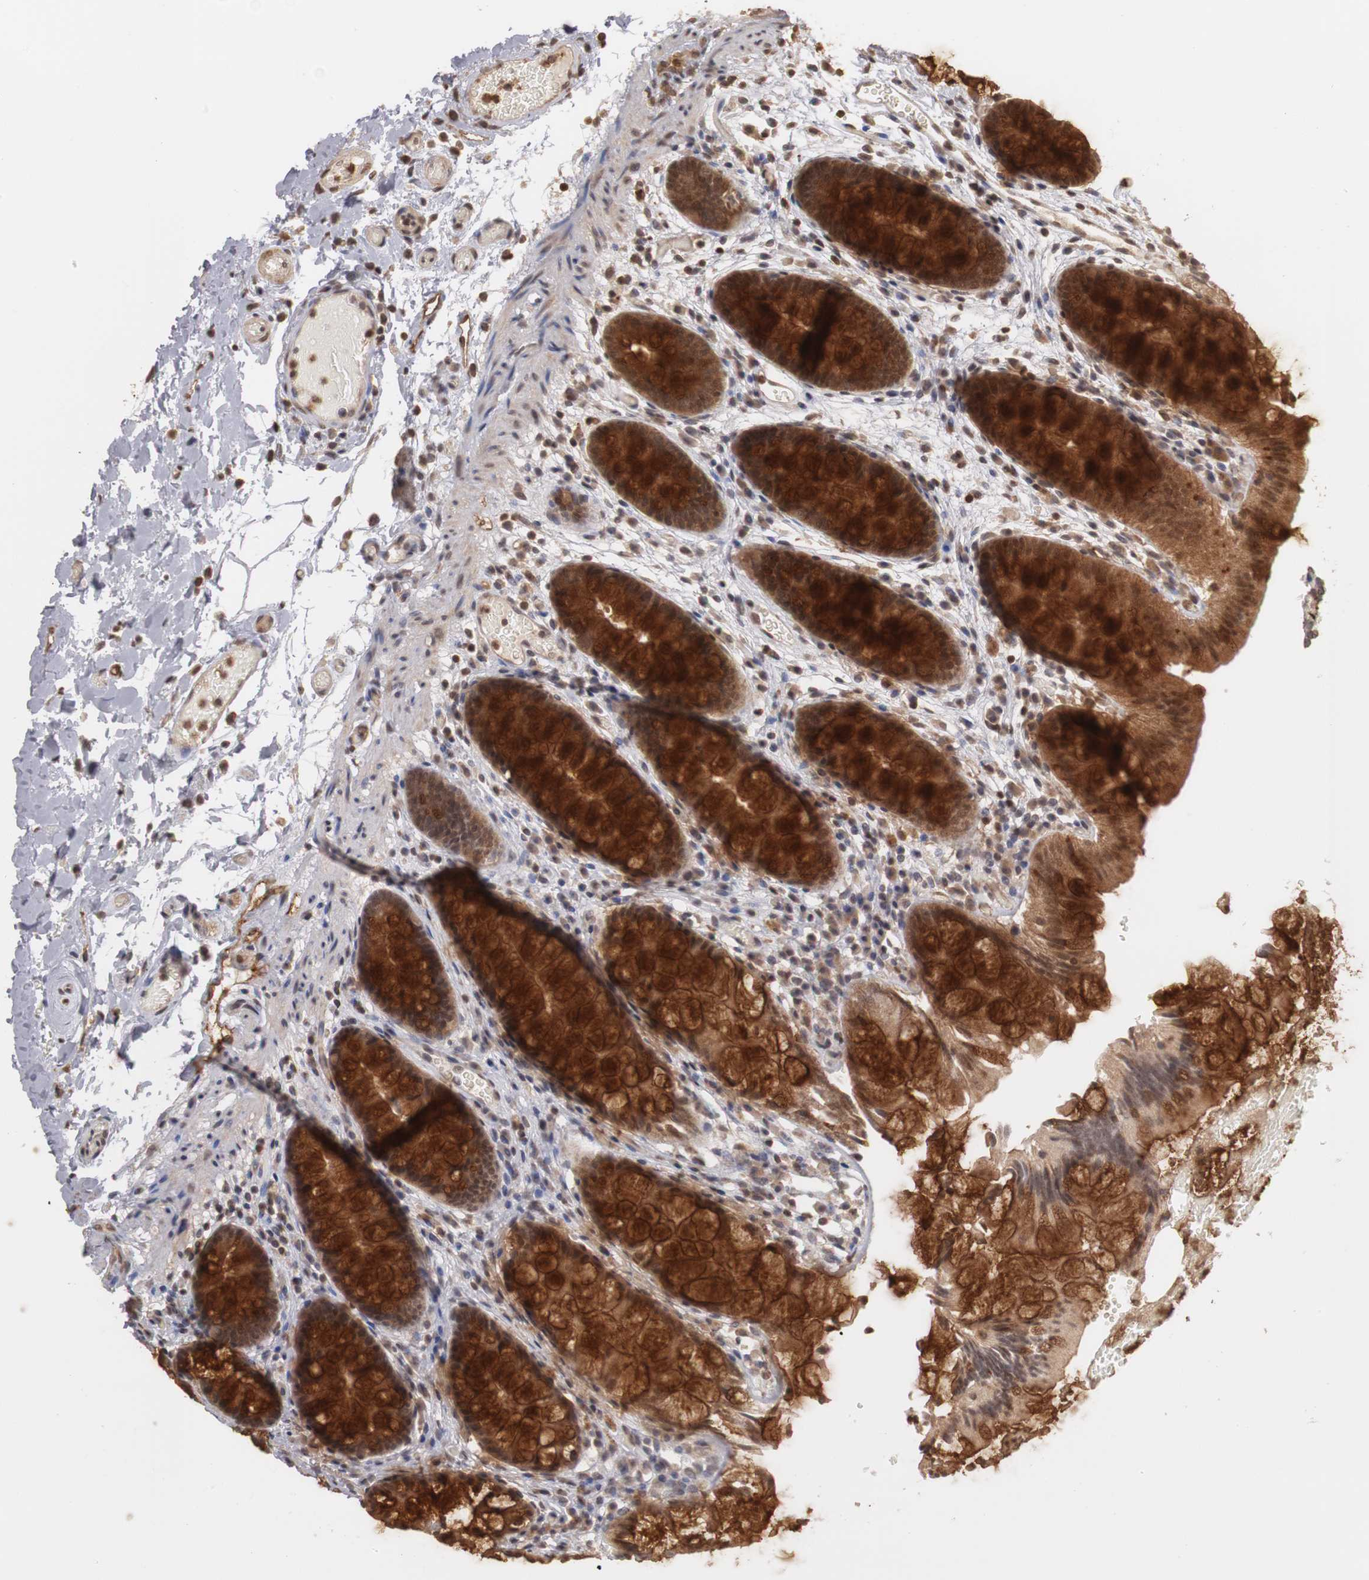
{"staining": {"intensity": "moderate", "quantity": ">75%", "location": "cytoplasmic/membranous,nuclear"}, "tissue": "colon", "cell_type": "Endothelial cells", "image_type": "normal", "snomed": [{"axis": "morphology", "description": "Normal tissue, NOS"}, {"axis": "topography", "description": "Smooth muscle"}, {"axis": "topography", "description": "Colon"}], "caption": "Immunohistochemistry (IHC) staining of benign colon, which reveals medium levels of moderate cytoplasmic/membranous,nuclear positivity in about >75% of endothelial cells indicating moderate cytoplasmic/membranous,nuclear protein expression. The staining was performed using DAB (3,3'-diaminobenzidine) (brown) for protein detection and nuclei were counterstained in hematoxylin (blue).", "gene": "PLEKHA1", "patient": {"sex": "male", "age": 67}}